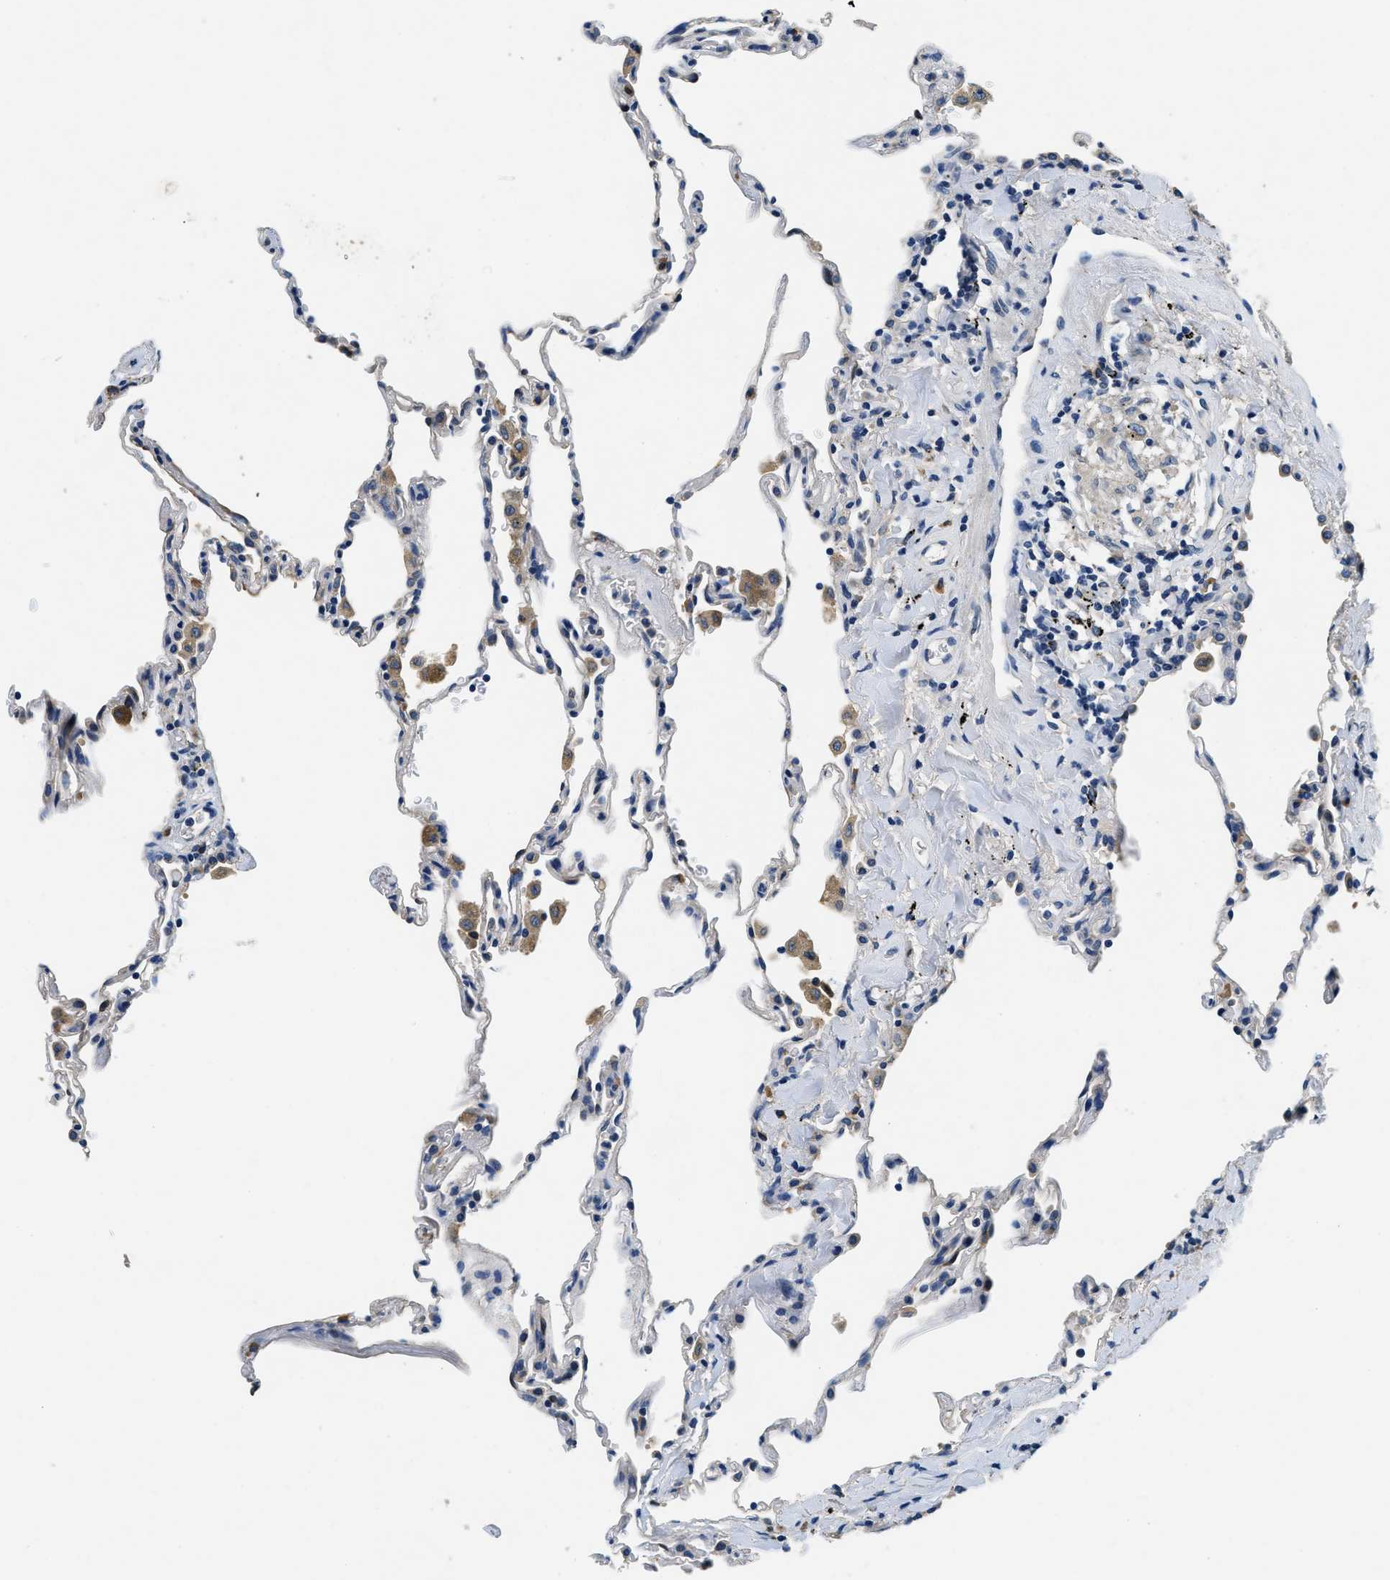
{"staining": {"intensity": "weak", "quantity": "<25%", "location": "cytoplasmic/membranous"}, "tissue": "lung", "cell_type": "Alveolar cells", "image_type": "normal", "snomed": [{"axis": "morphology", "description": "Normal tissue, NOS"}, {"axis": "topography", "description": "Lung"}], "caption": "This is an immunohistochemistry histopathology image of unremarkable human lung. There is no positivity in alveolar cells.", "gene": "ALDH3A2", "patient": {"sex": "male", "age": 59}}